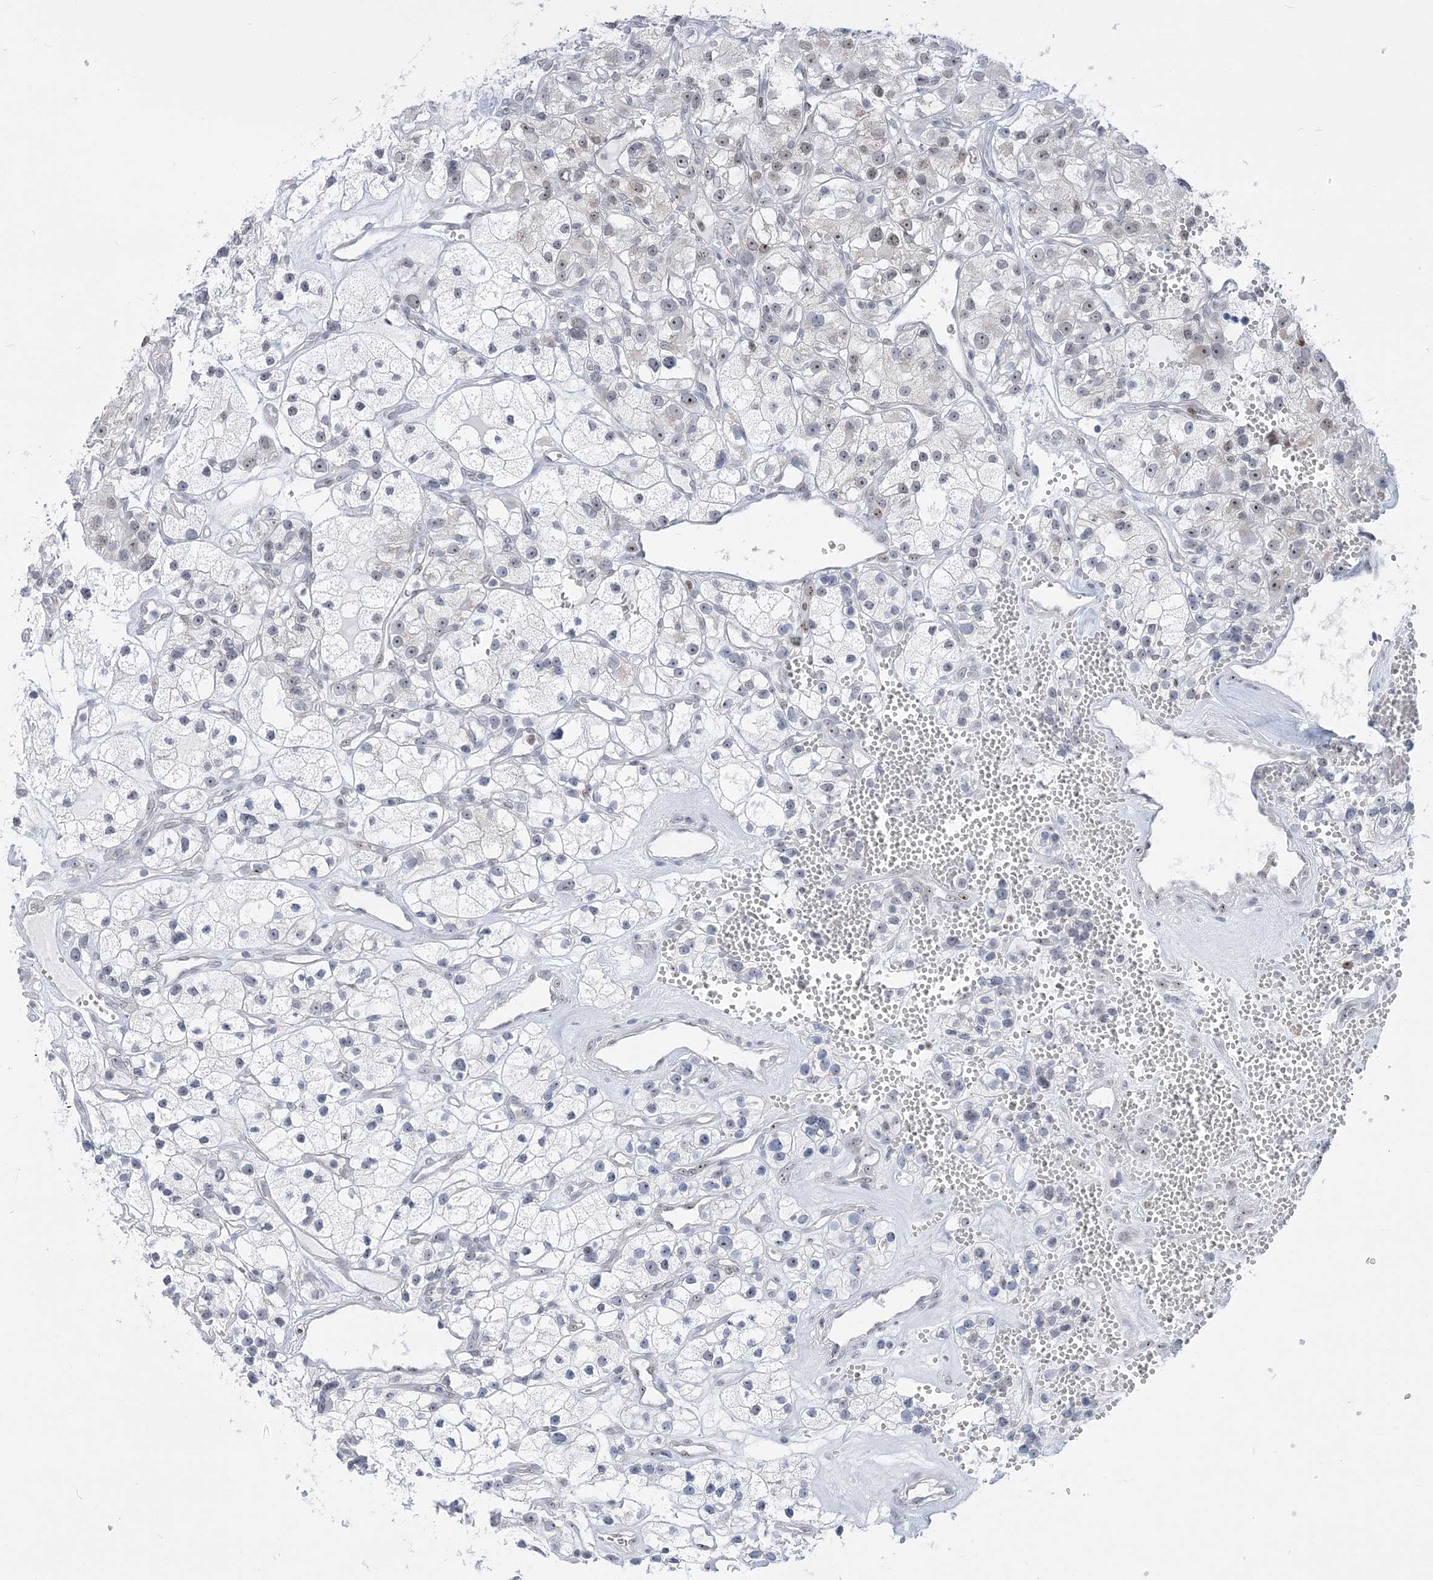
{"staining": {"intensity": "negative", "quantity": "none", "location": "none"}, "tissue": "renal cancer", "cell_type": "Tumor cells", "image_type": "cancer", "snomed": [{"axis": "morphology", "description": "Adenocarcinoma, NOS"}, {"axis": "topography", "description": "Kidney"}], "caption": "High magnification brightfield microscopy of renal cancer (adenocarcinoma) stained with DAB (brown) and counterstained with hematoxylin (blue): tumor cells show no significant staining. (DAB IHC with hematoxylin counter stain).", "gene": "DDX21", "patient": {"sex": "female", "age": 57}}